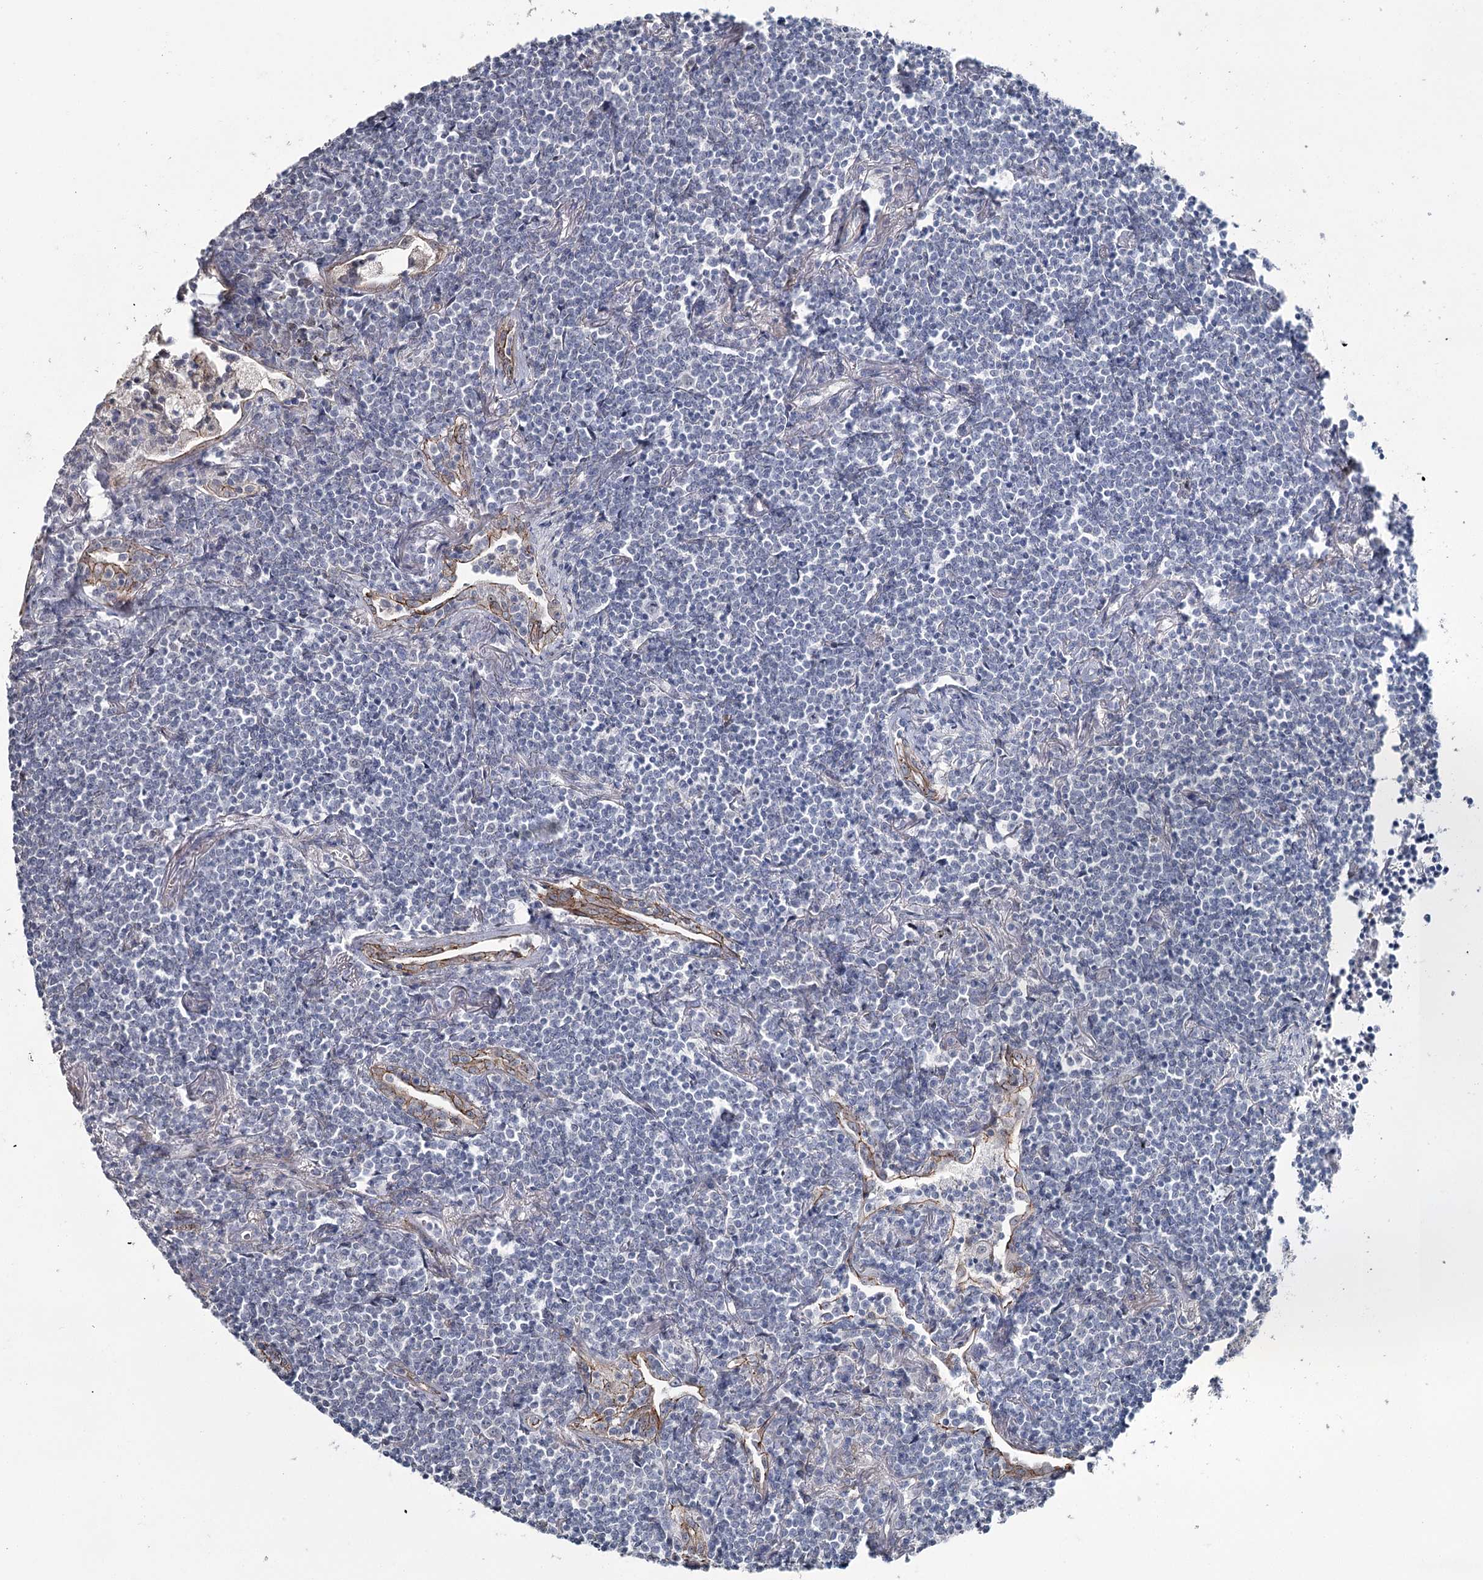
{"staining": {"intensity": "negative", "quantity": "none", "location": "none"}, "tissue": "lymphoma", "cell_type": "Tumor cells", "image_type": "cancer", "snomed": [{"axis": "morphology", "description": "Malignant lymphoma, non-Hodgkin's type, Low grade"}, {"axis": "topography", "description": "Lung"}], "caption": "A photomicrograph of lymphoma stained for a protein displays no brown staining in tumor cells.", "gene": "FAM120B", "patient": {"sex": "female", "age": 71}}